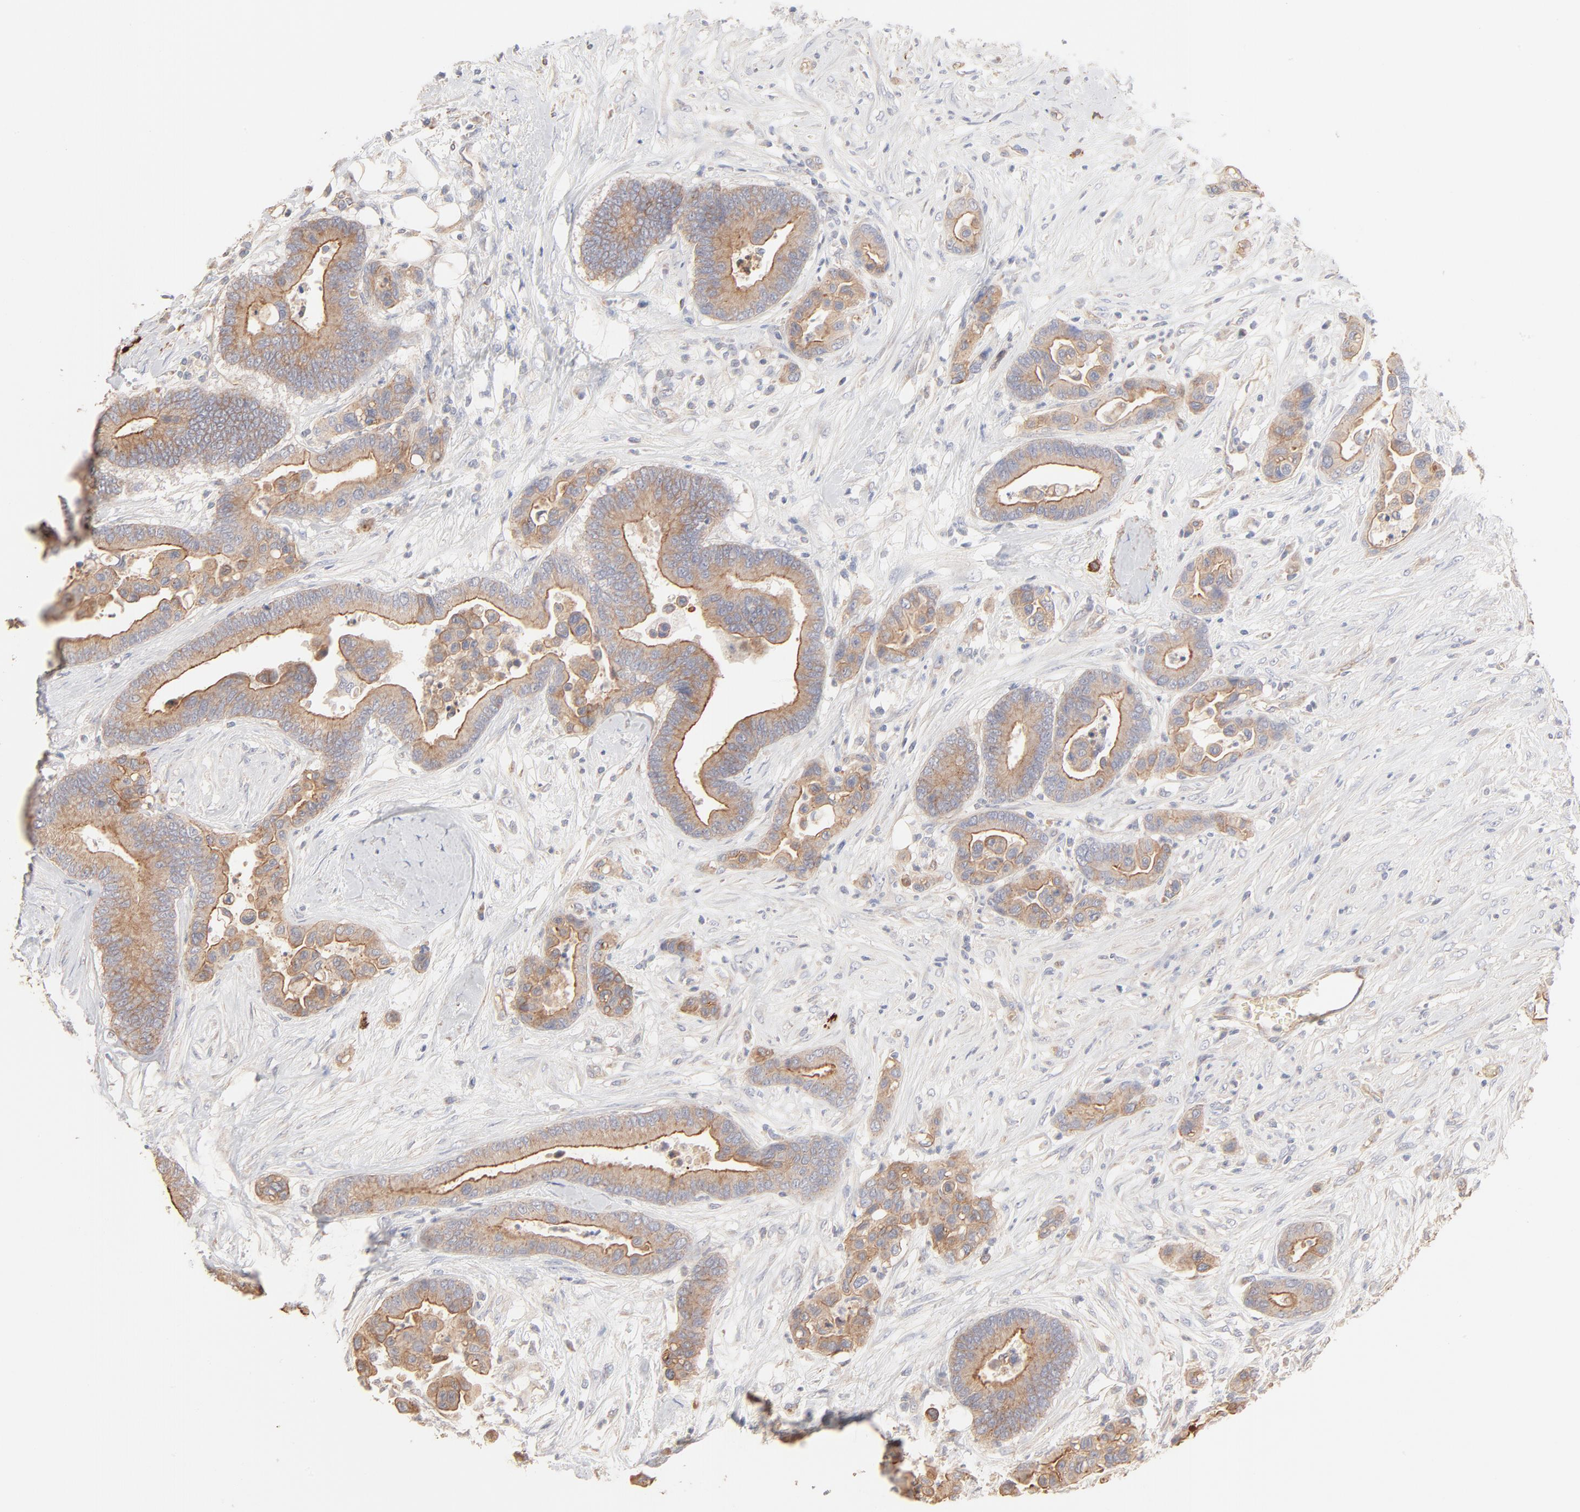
{"staining": {"intensity": "weak", "quantity": ">75%", "location": "cytoplasmic/membranous"}, "tissue": "colorectal cancer", "cell_type": "Tumor cells", "image_type": "cancer", "snomed": [{"axis": "morphology", "description": "Adenocarcinoma, NOS"}, {"axis": "topography", "description": "Colon"}], "caption": "Tumor cells display low levels of weak cytoplasmic/membranous expression in about >75% of cells in human adenocarcinoma (colorectal).", "gene": "SPTB", "patient": {"sex": "male", "age": 82}}